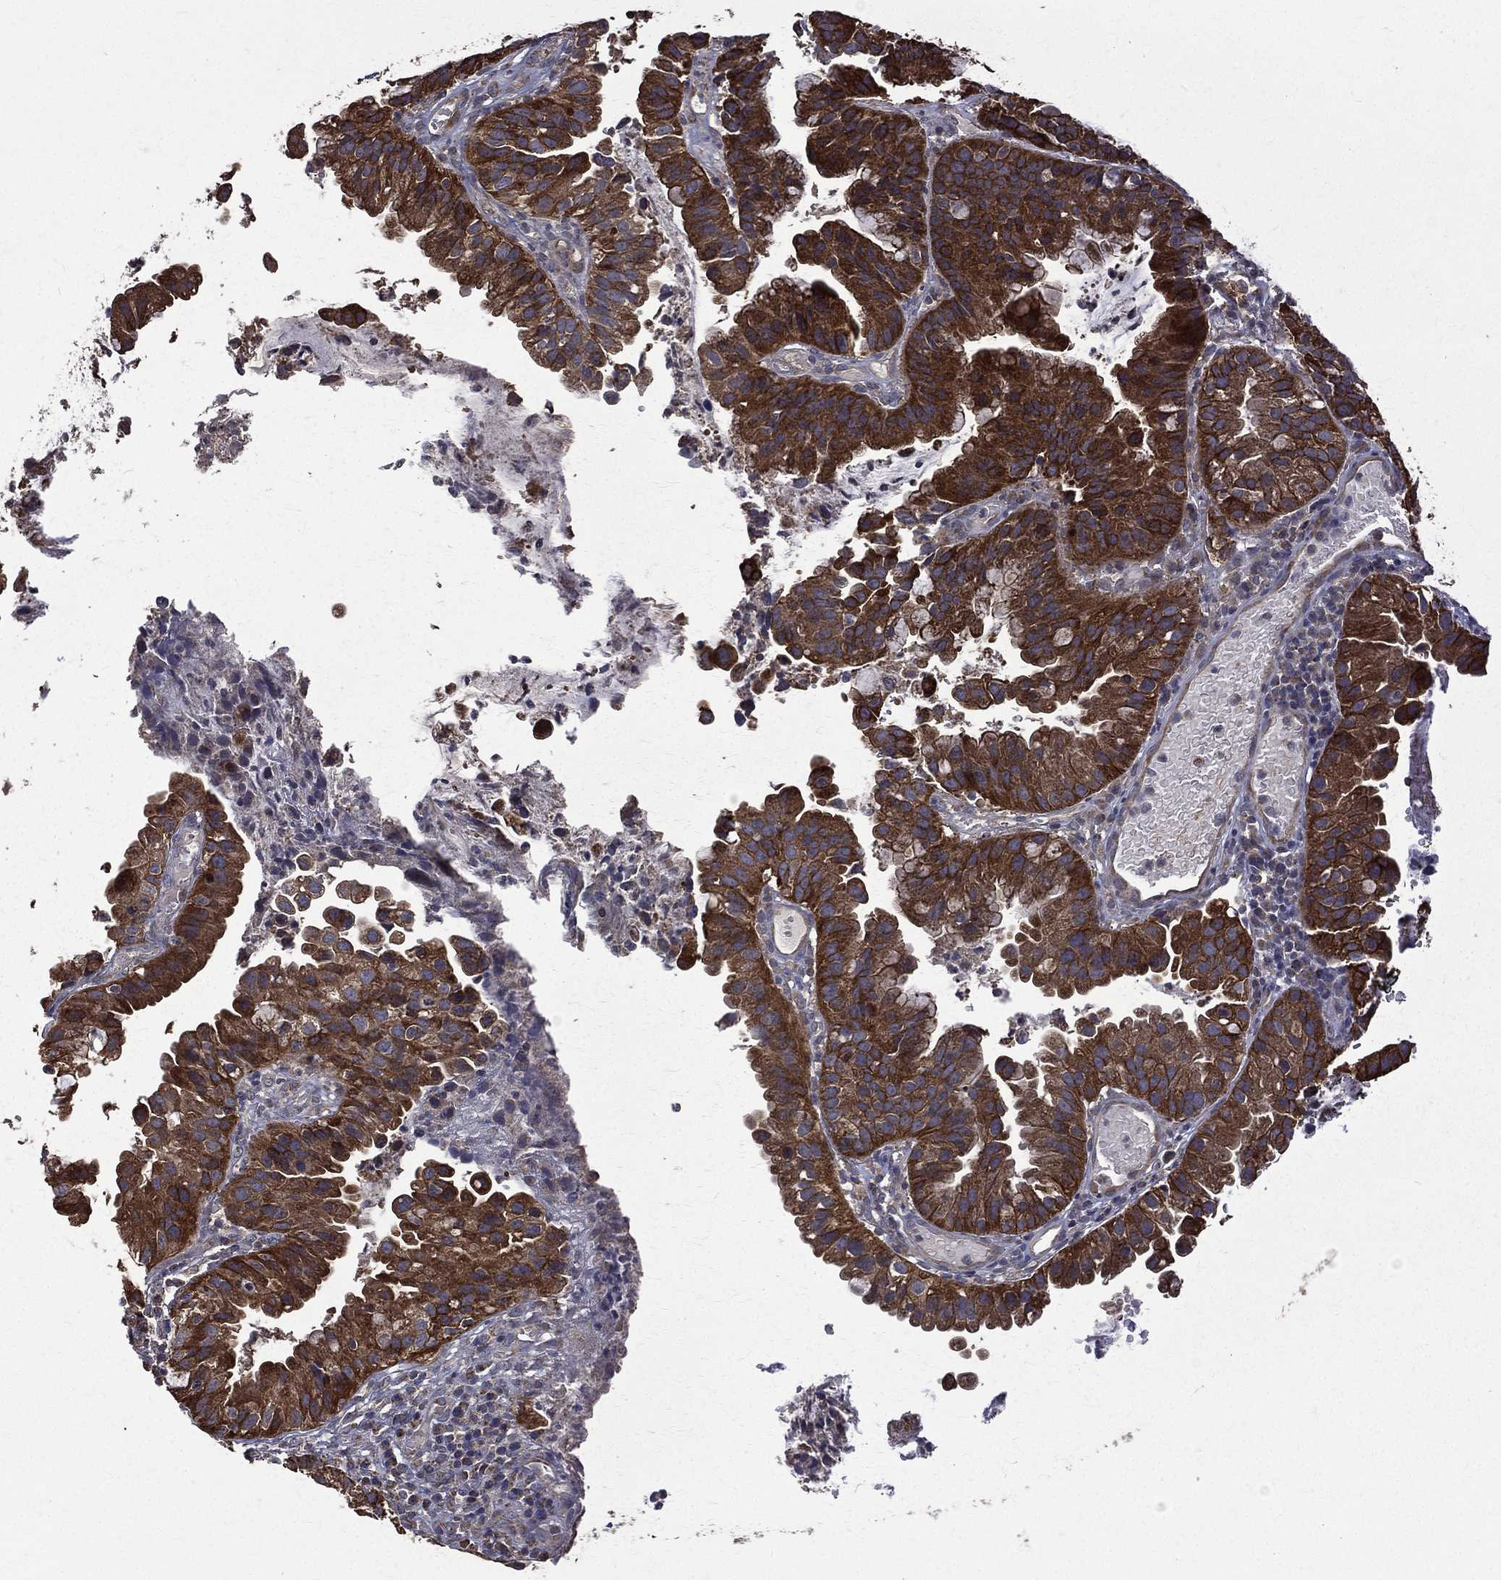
{"staining": {"intensity": "strong", "quantity": ">75%", "location": "cytoplasmic/membranous"}, "tissue": "cervical cancer", "cell_type": "Tumor cells", "image_type": "cancer", "snomed": [{"axis": "morphology", "description": "Adenocarcinoma, NOS"}, {"axis": "topography", "description": "Cervix"}], "caption": "Strong cytoplasmic/membranous protein expression is present in approximately >75% of tumor cells in cervical cancer. The staining is performed using DAB brown chromogen to label protein expression. The nuclei are counter-stained blue using hematoxylin.", "gene": "RPGR", "patient": {"sex": "female", "age": 34}}